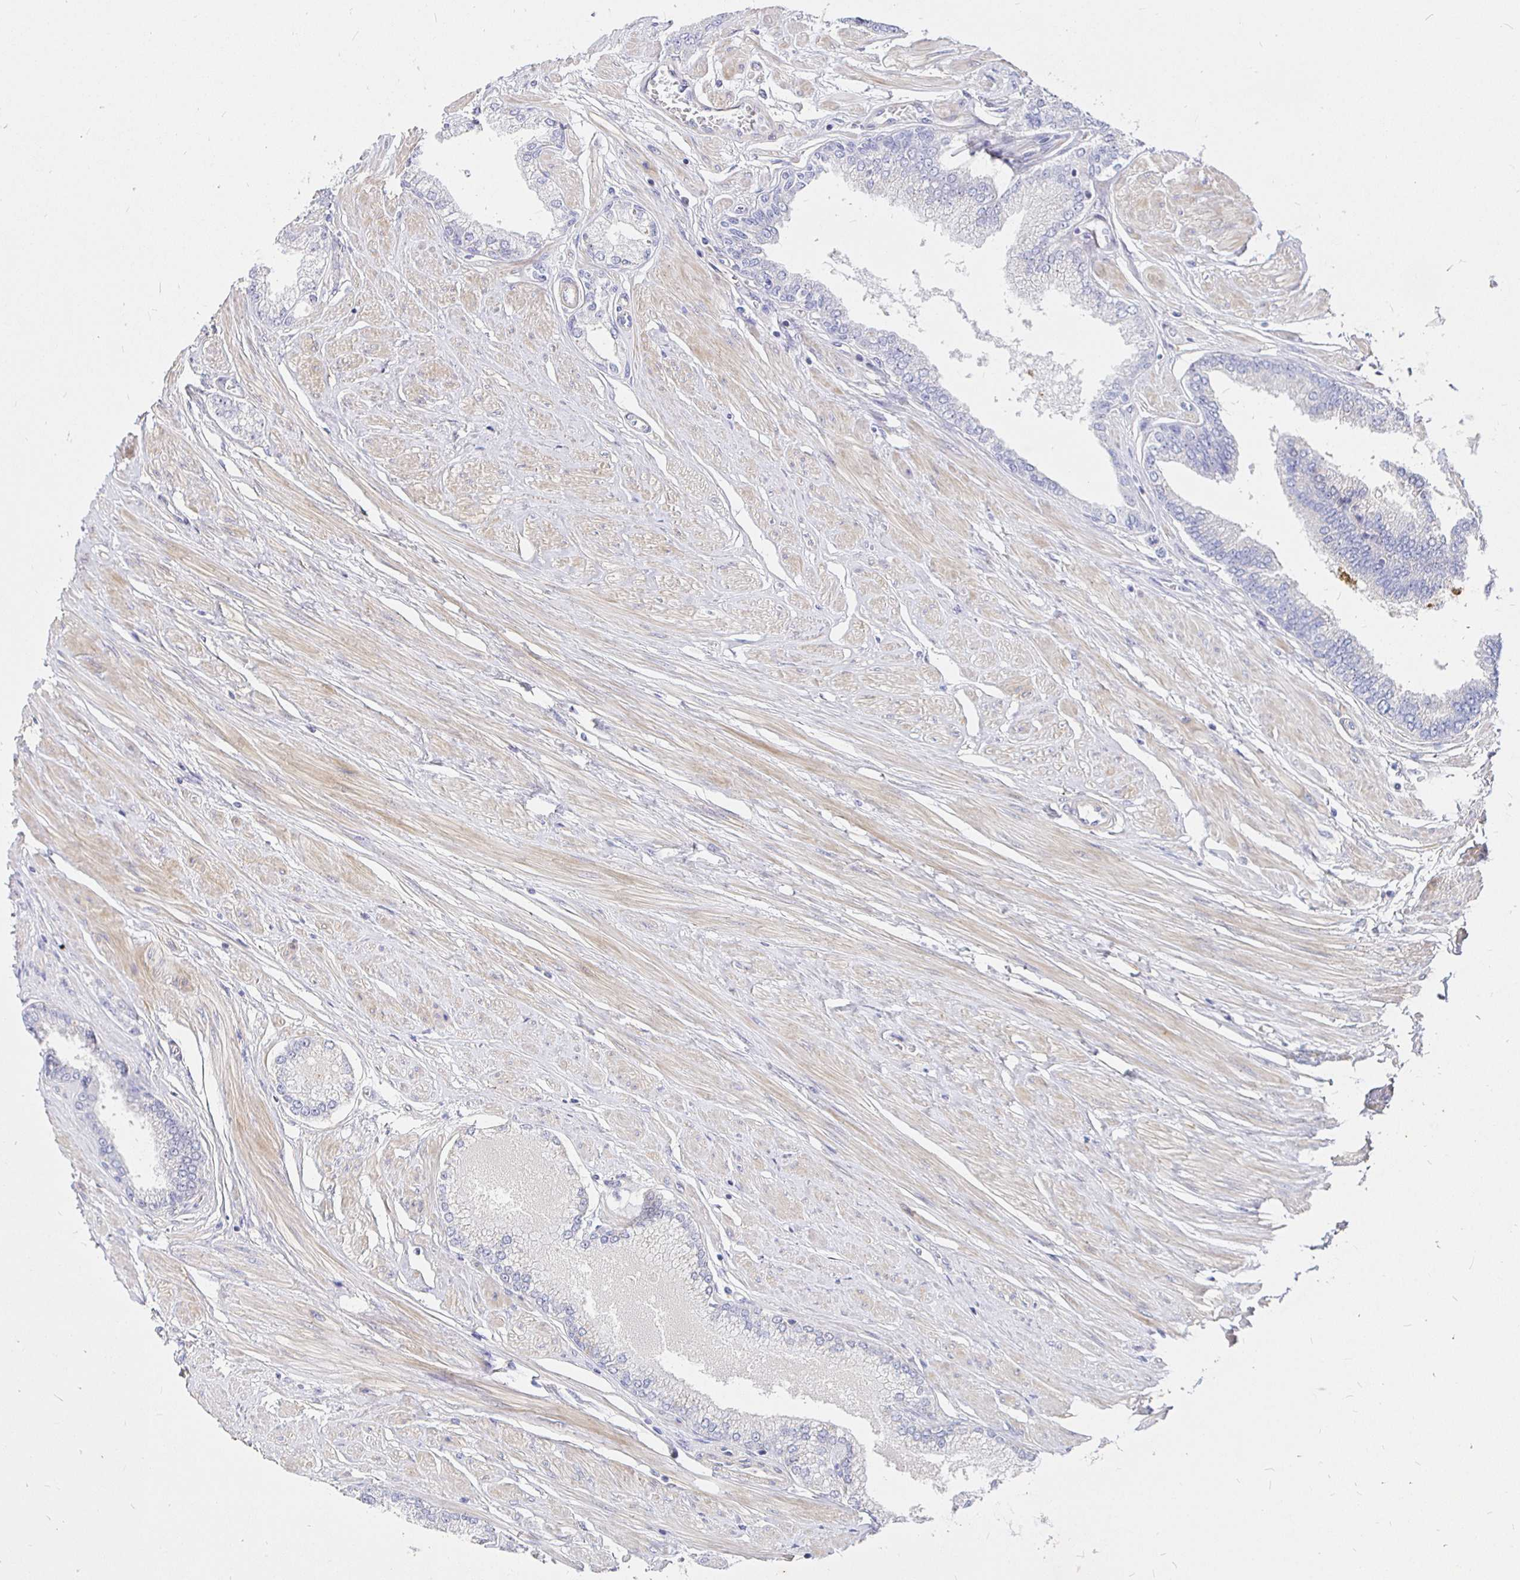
{"staining": {"intensity": "negative", "quantity": "none", "location": "none"}, "tissue": "prostate cancer", "cell_type": "Tumor cells", "image_type": "cancer", "snomed": [{"axis": "morphology", "description": "Adenocarcinoma, Low grade"}, {"axis": "topography", "description": "Prostate"}], "caption": "The micrograph displays no staining of tumor cells in prostate low-grade adenocarcinoma. (DAB (3,3'-diaminobenzidine) IHC visualized using brightfield microscopy, high magnification).", "gene": "PALM2AKAP2", "patient": {"sex": "male", "age": 55}}